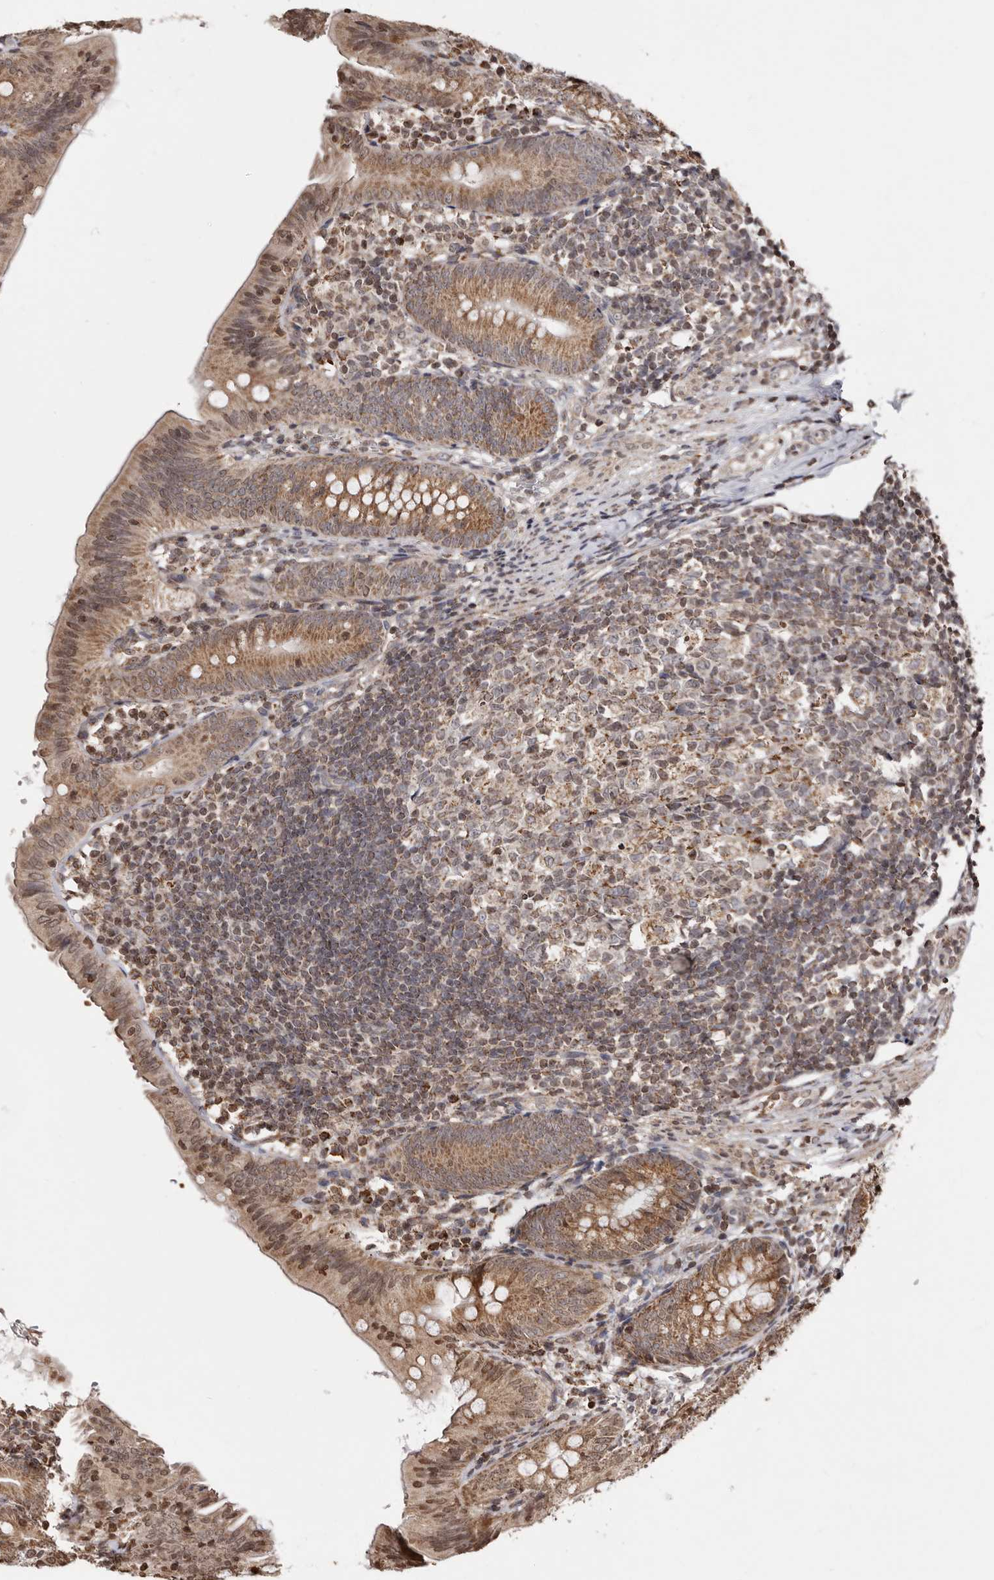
{"staining": {"intensity": "moderate", "quantity": ">75%", "location": "cytoplasmic/membranous,nuclear"}, "tissue": "appendix", "cell_type": "Glandular cells", "image_type": "normal", "snomed": [{"axis": "morphology", "description": "Normal tissue, NOS"}, {"axis": "topography", "description": "Appendix"}], "caption": "Immunohistochemical staining of unremarkable appendix exhibits moderate cytoplasmic/membranous,nuclear protein expression in about >75% of glandular cells. (Brightfield microscopy of DAB IHC at high magnification).", "gene": "CCDC190", "patient": {"sex": "male", "age": 1}}